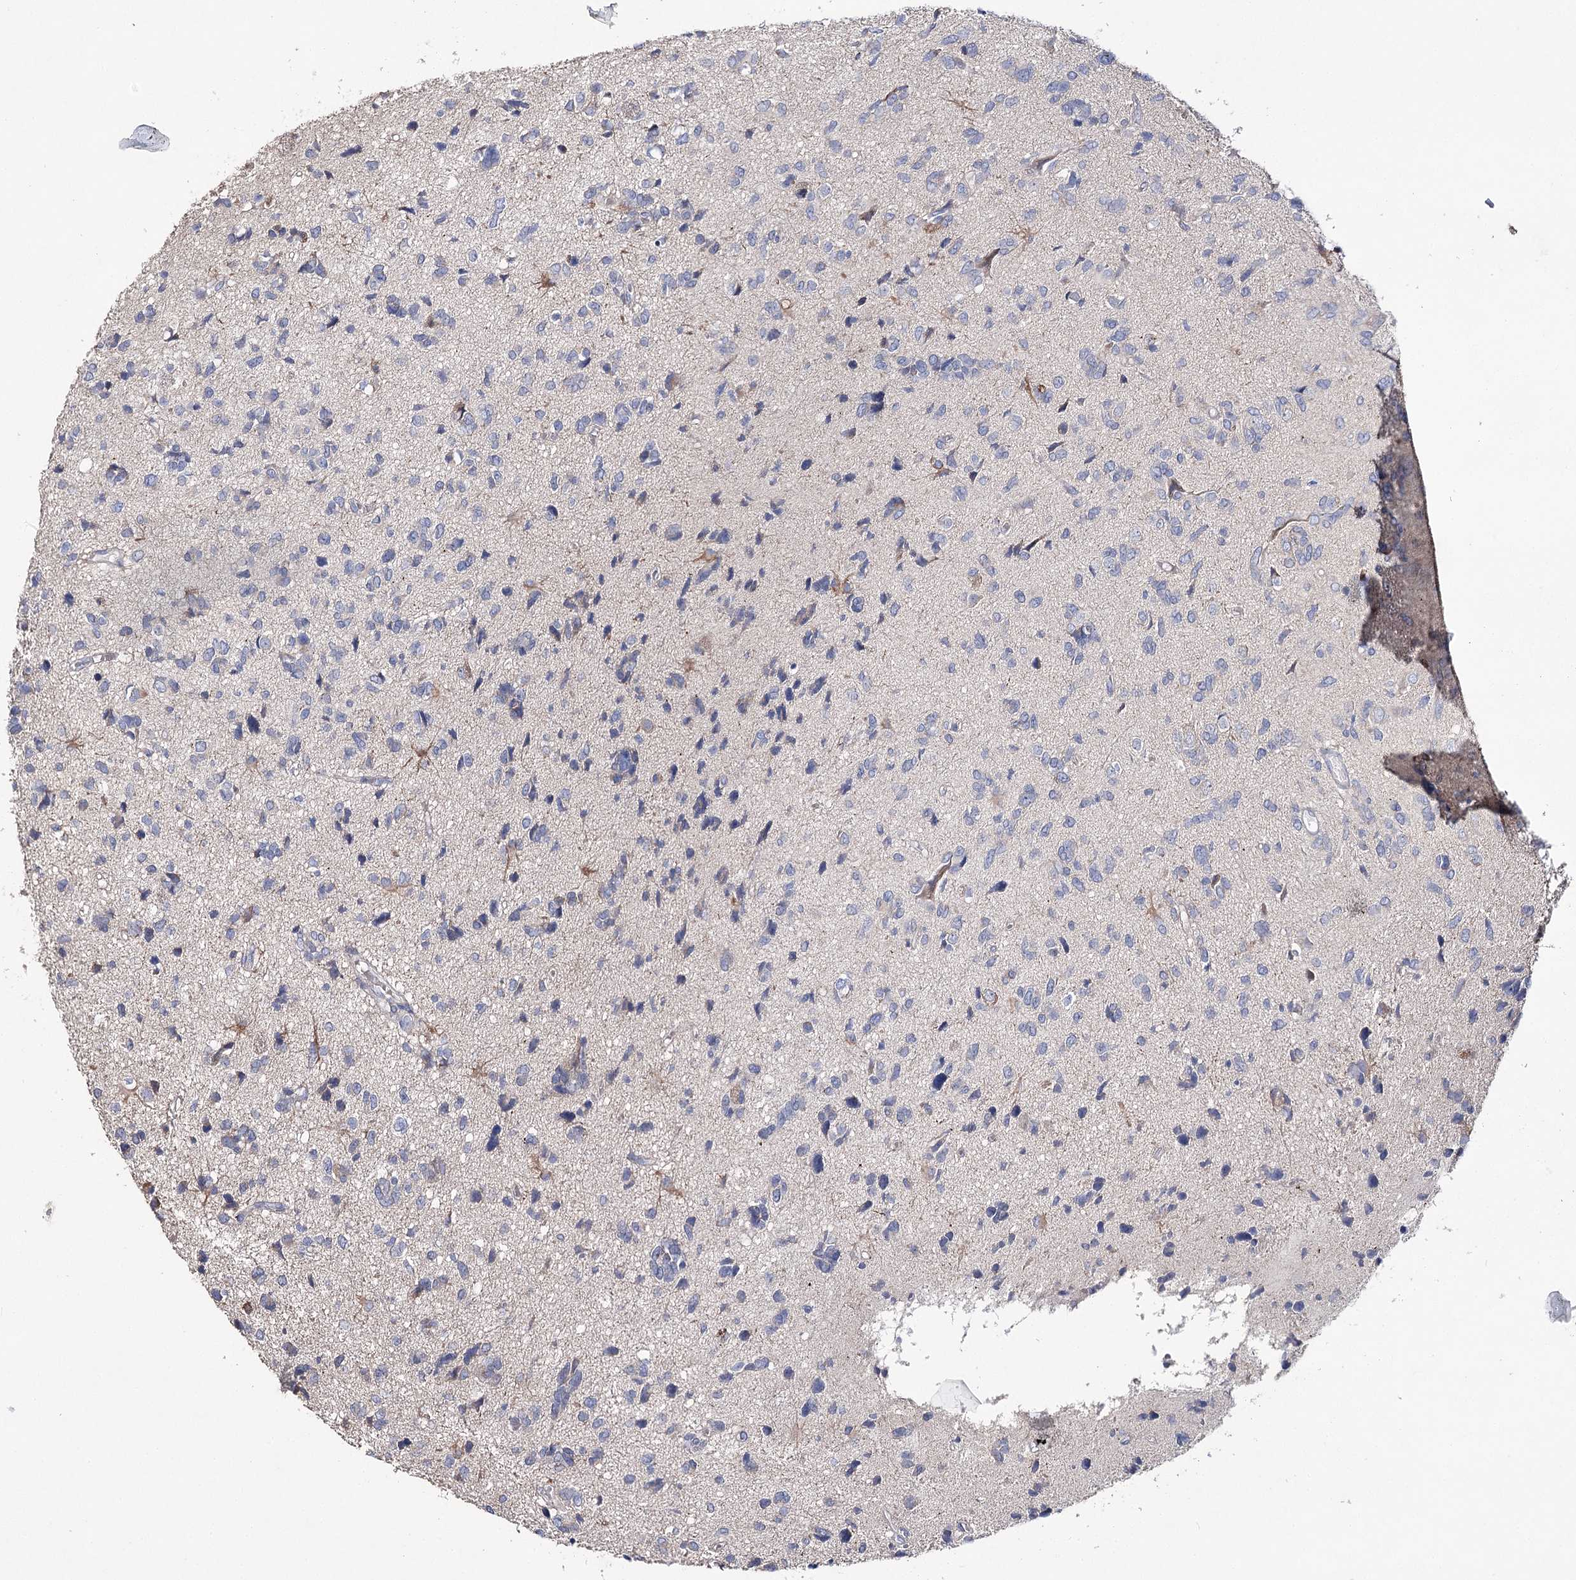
{"staining": {"intensity": "negative", "quantity": "none", "location": "none"}, "tissue": "glioma", "cell_type": "Tumor cells", "image_type": "cancer", "snomed": [{"axis": "morphology", "description": "Glioma, malignant, High grade"}, {"axis": "topography", "description": "Brain"}], "caption": "Glioma was stained to show a protein in brown. There is no significant expression in tumor cells.", "gene": "NRAP", "patient": {"sex": "female", "age": 59}}